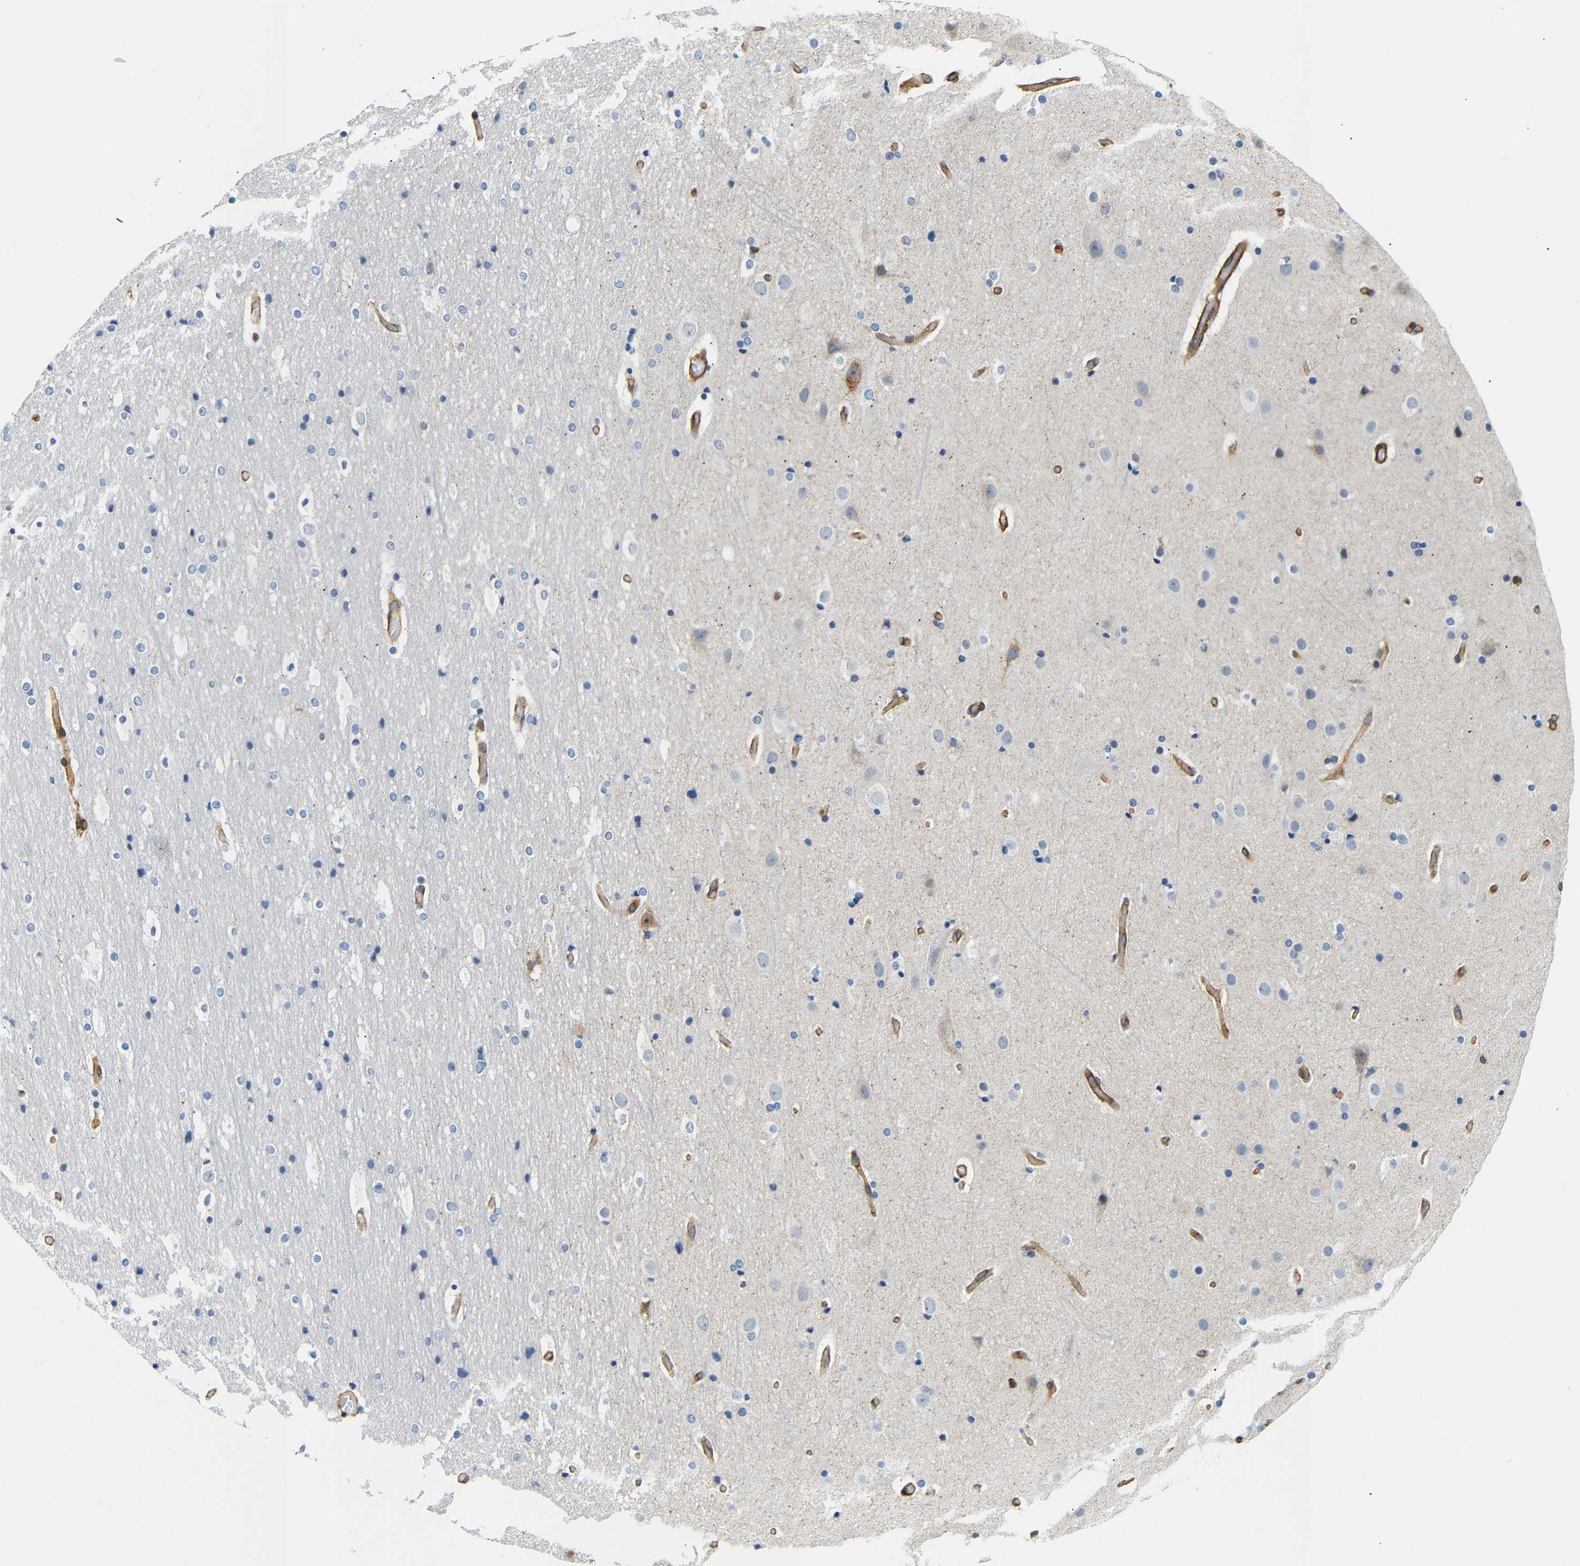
{"staining": {"intensity": "moderate", "quantity": ">75%", "location": "cytoplasmic/membranous"}, "tissue": "cerebral cortex", "cell_type": "Endothelial cells", "image_type": "normal", "snomed": [{"axis": "morphology", "description": "Normal tissue, NOS"}, {"axis": "topography", "description": "Cerebral cortex"}], "caption": "A brown stain shows moderate cytoplasmic/membranous positivity of a protein in endothelial cells of normal cerebral cortex.", "gene": "PAWR", "patient": {"sex": "male", "age": 57}}